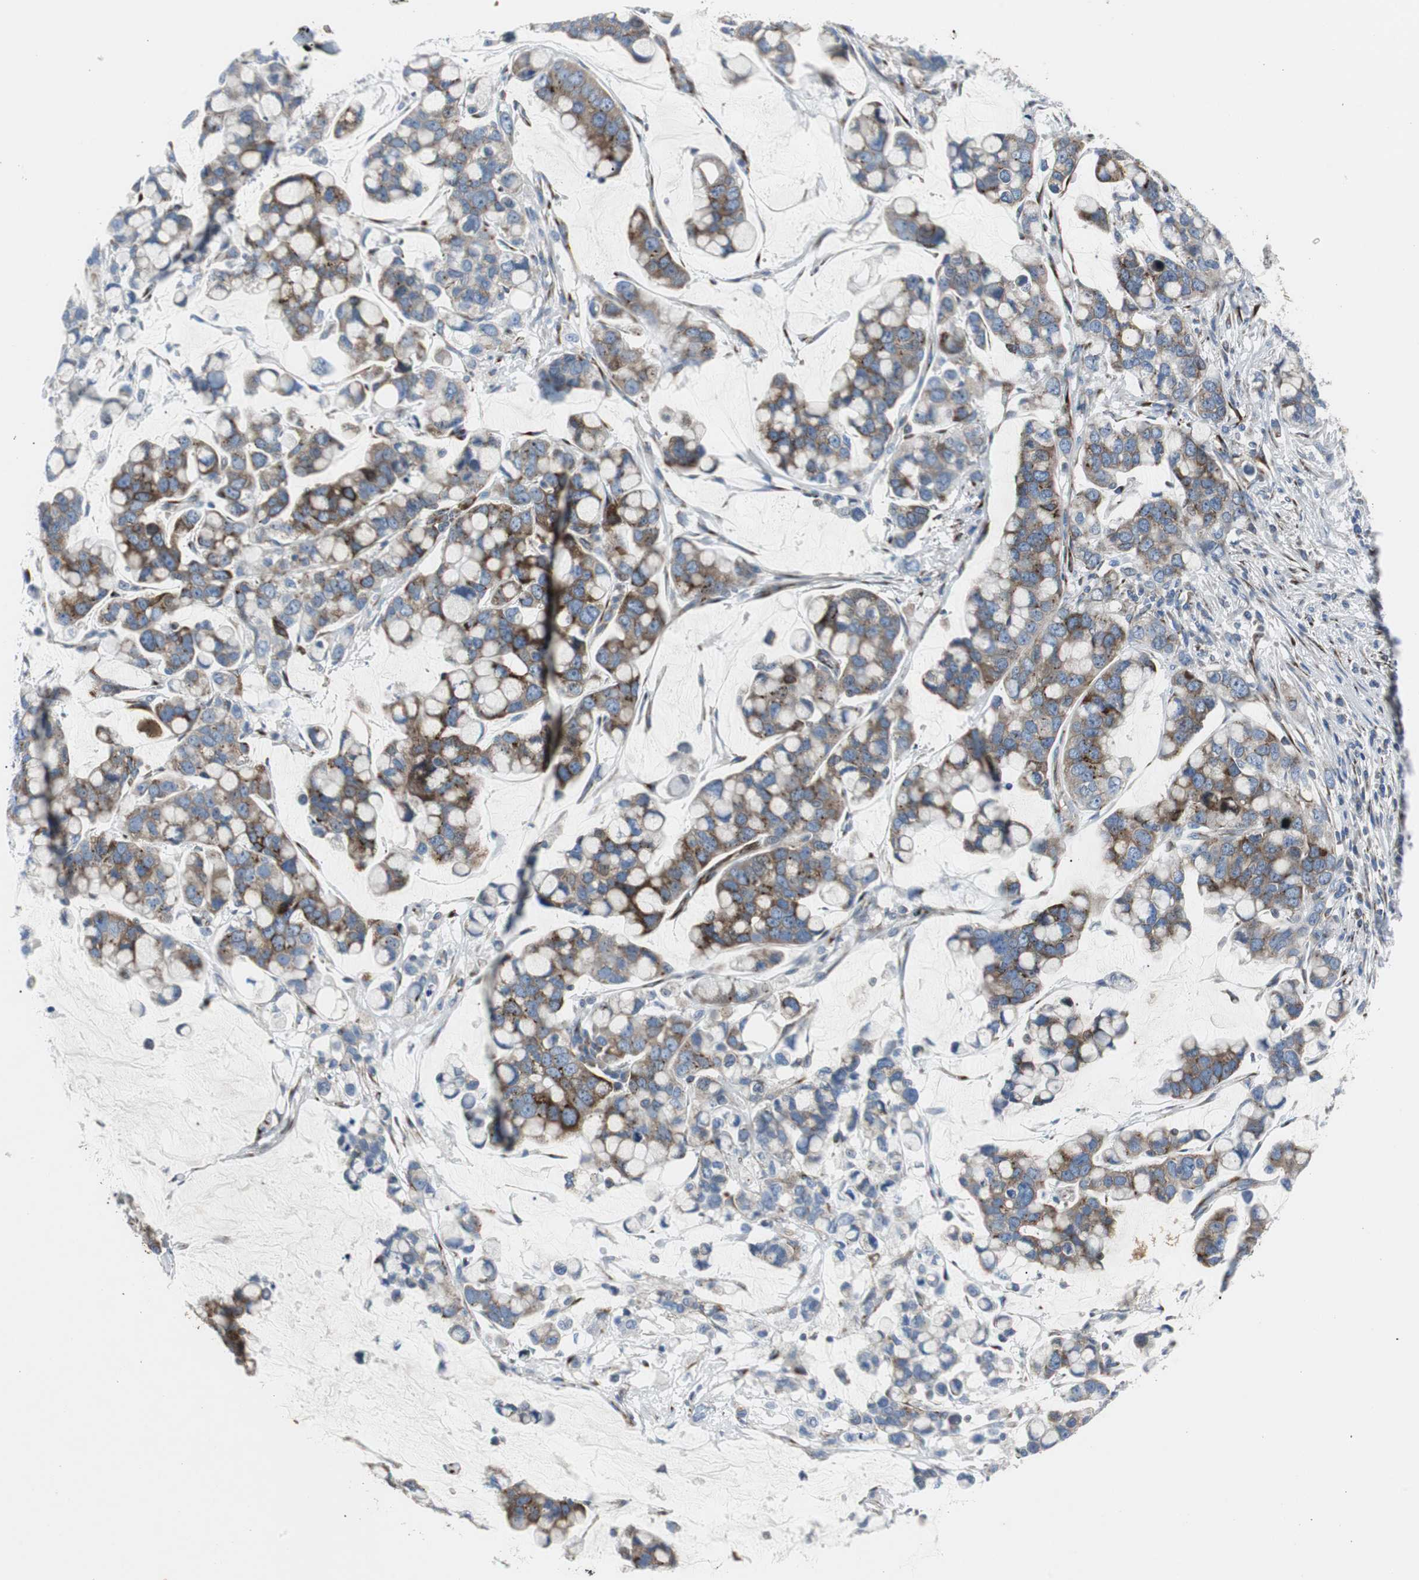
{"staining": {"intensity": "strong", "quantity": ">75%", "location": "cytoplasmic/membranous"}, "tissue": "stomach cancer", "cell_type": "Tumor cells", "image_type": "cancer", "snomed": [{"axis": "morphology", "description": "Adenocarcinoma, NOS"}, {"axis": "topography", "description": "Stomach, lower"}], "caption": "Approximately >75% of tumor cells in stomach cancer (adenocarcinoma) reveal strong cytoplasmic/membranous protein positivity as visualized by brown immunohistochemical staining.", "gene": "BBC3", "patient": {"sex": "male", "age": 84}}